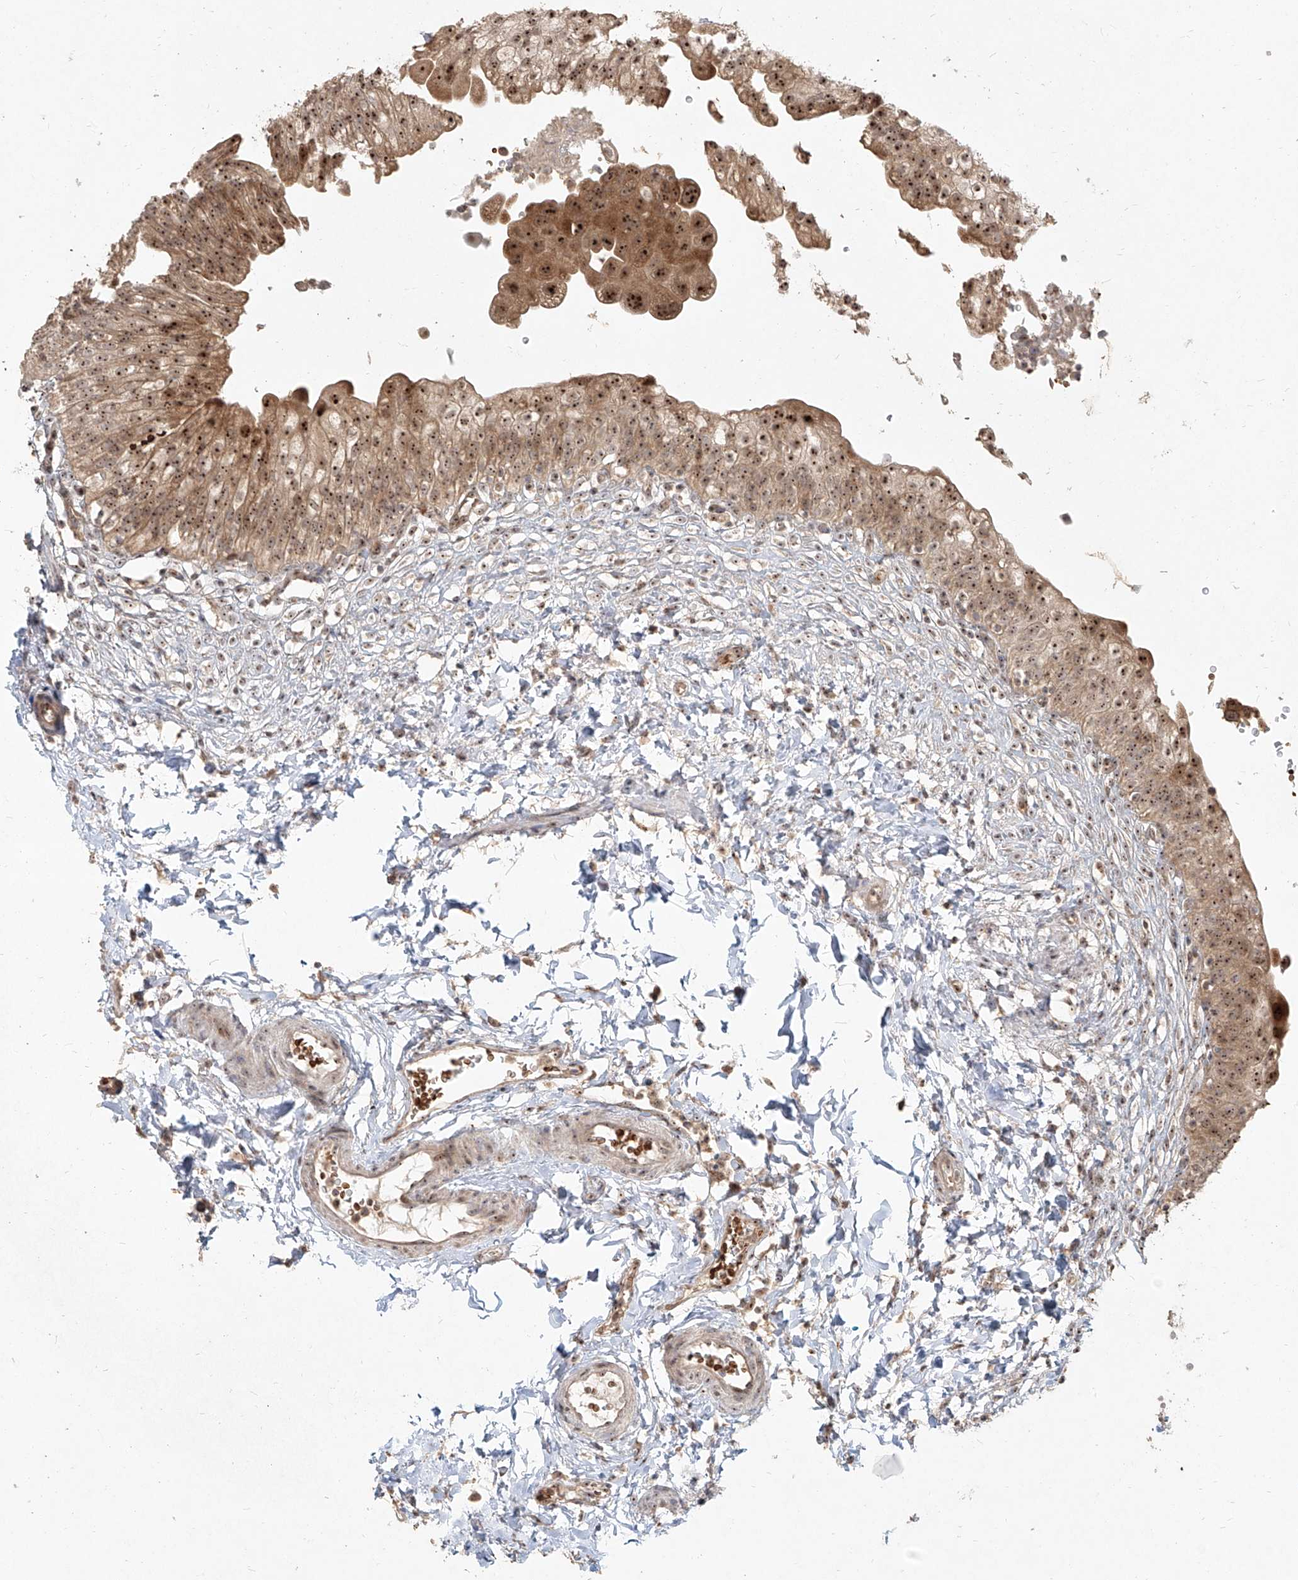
{"staining": {"intensity": "moderate", "quantity": ">75%", "location": "cytoplasmic/membranous,nuclear"}, "tissue": "urinary bladder", "cell_type": "Urothelial cells", "image_type": "normal", "snomed": [{"axis": "morphology", "description": "Normal tissue, NOS"}, {"axis": "topography", "description": "Urinary bladder"}], "caption": "A high-resolution histopathology image shows IHC staining of normal urinary bladder, which demonstrates moderate cytoplasmic/membranous,nuclear staining in approximately >75% of urothelial cells. The staining was performed using DAB (3,3'-diaminobenzidine) to visualize the protein expression in brown, while the nuclei were stained in blue with hematoxylin (Magnification: 20x).", "gene": "BYSL", "patient": {"sex": "male", "age": 55}}